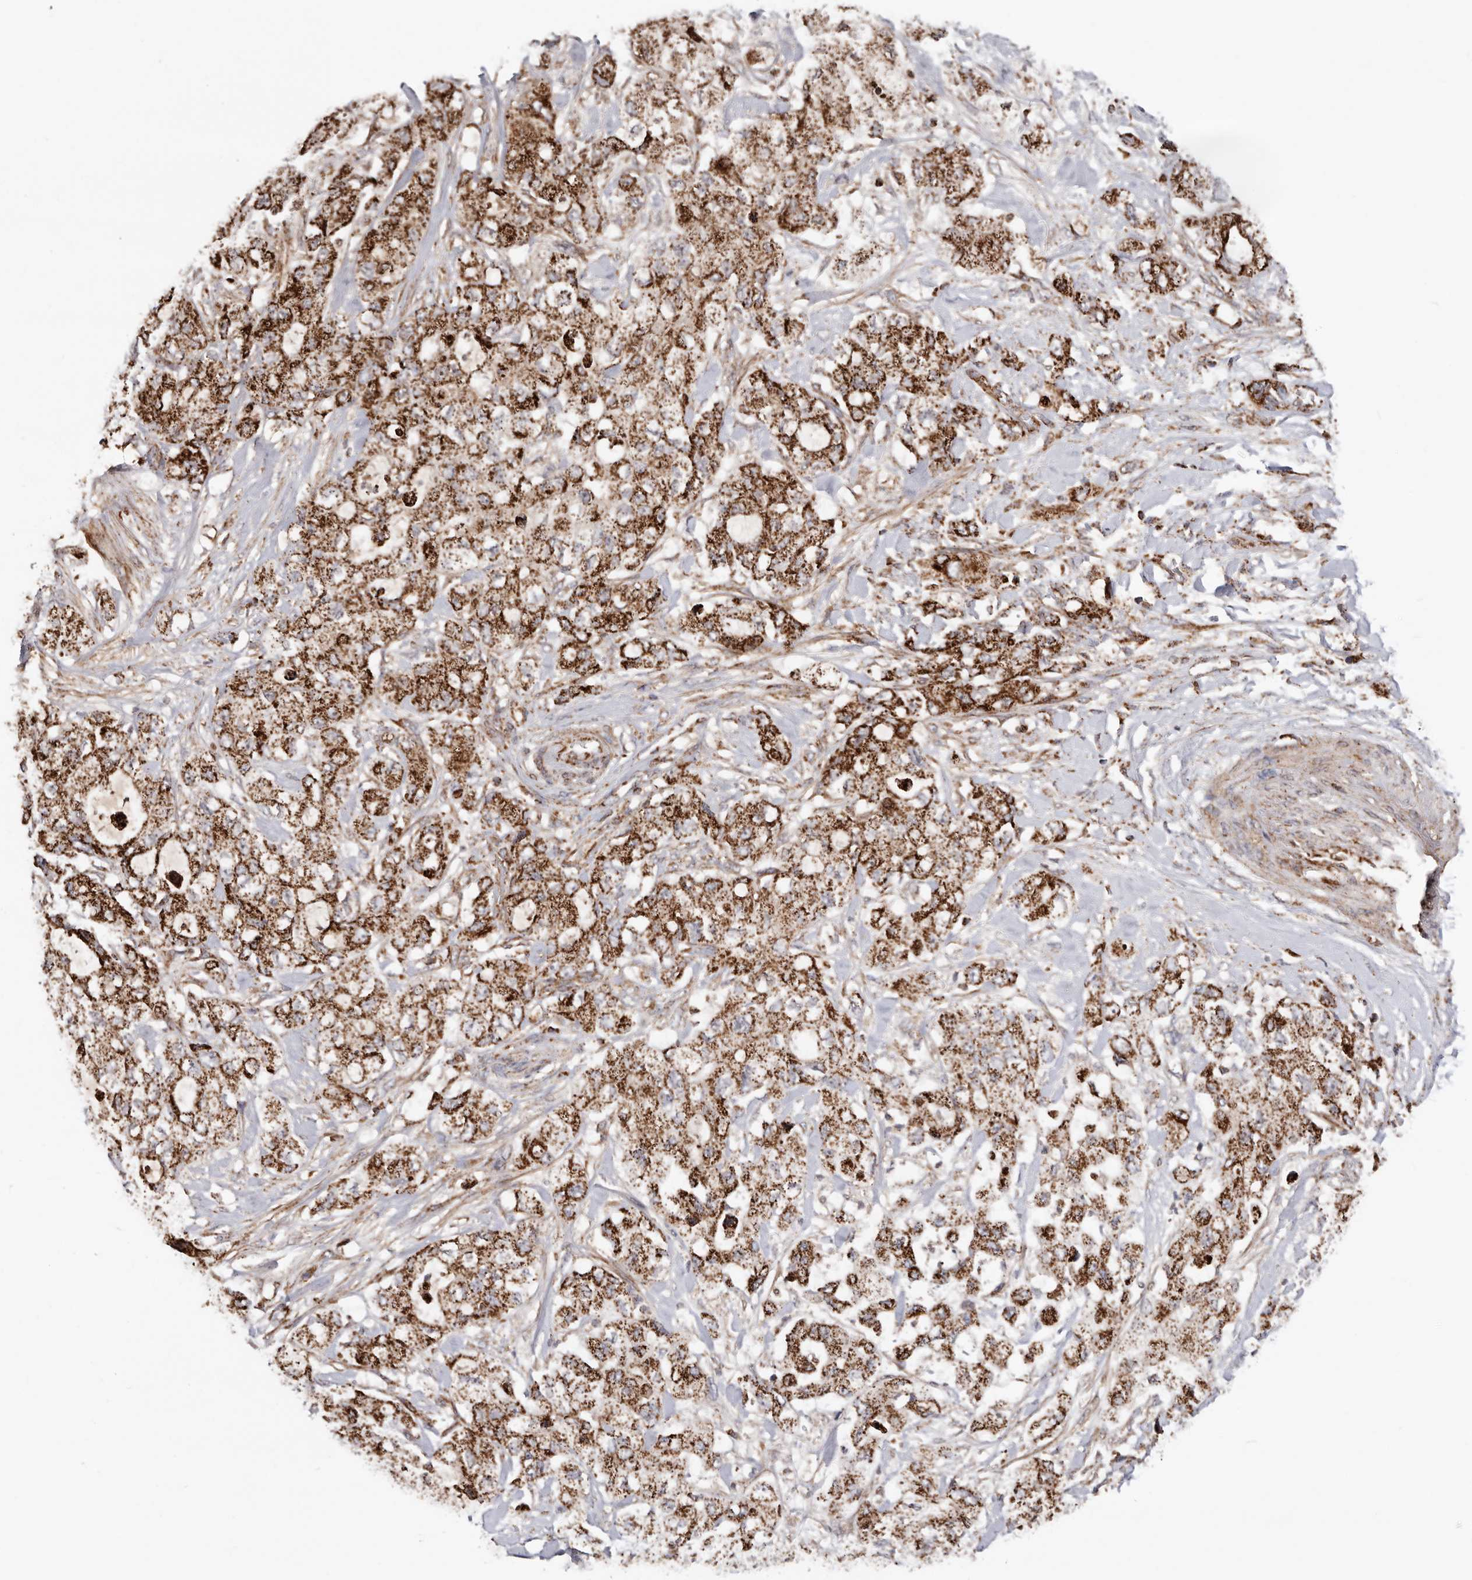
{"staining": {"intensity": "strong", "quantity": ">75%", "location": "cytoplasmic/membranous"}, "tissue": "pancreatic cancer", "cell_type": "Tumor cells", "image_type": "cancer", "snomed": [{"axis": "morphology", "description": "Adenocarcinoma, NOS"}, {"axis": "topography", "description": "Pancreas"}], "caption": "Immunohistochemical staining of human pancreatic cancer (adenocarcinoma) demonstrates high levels of strong cytoplasmic/membranous staining in about >75% of tumor cells.", "gene": "PRKACB", "patient": {"sex": "female", "age": 73}}